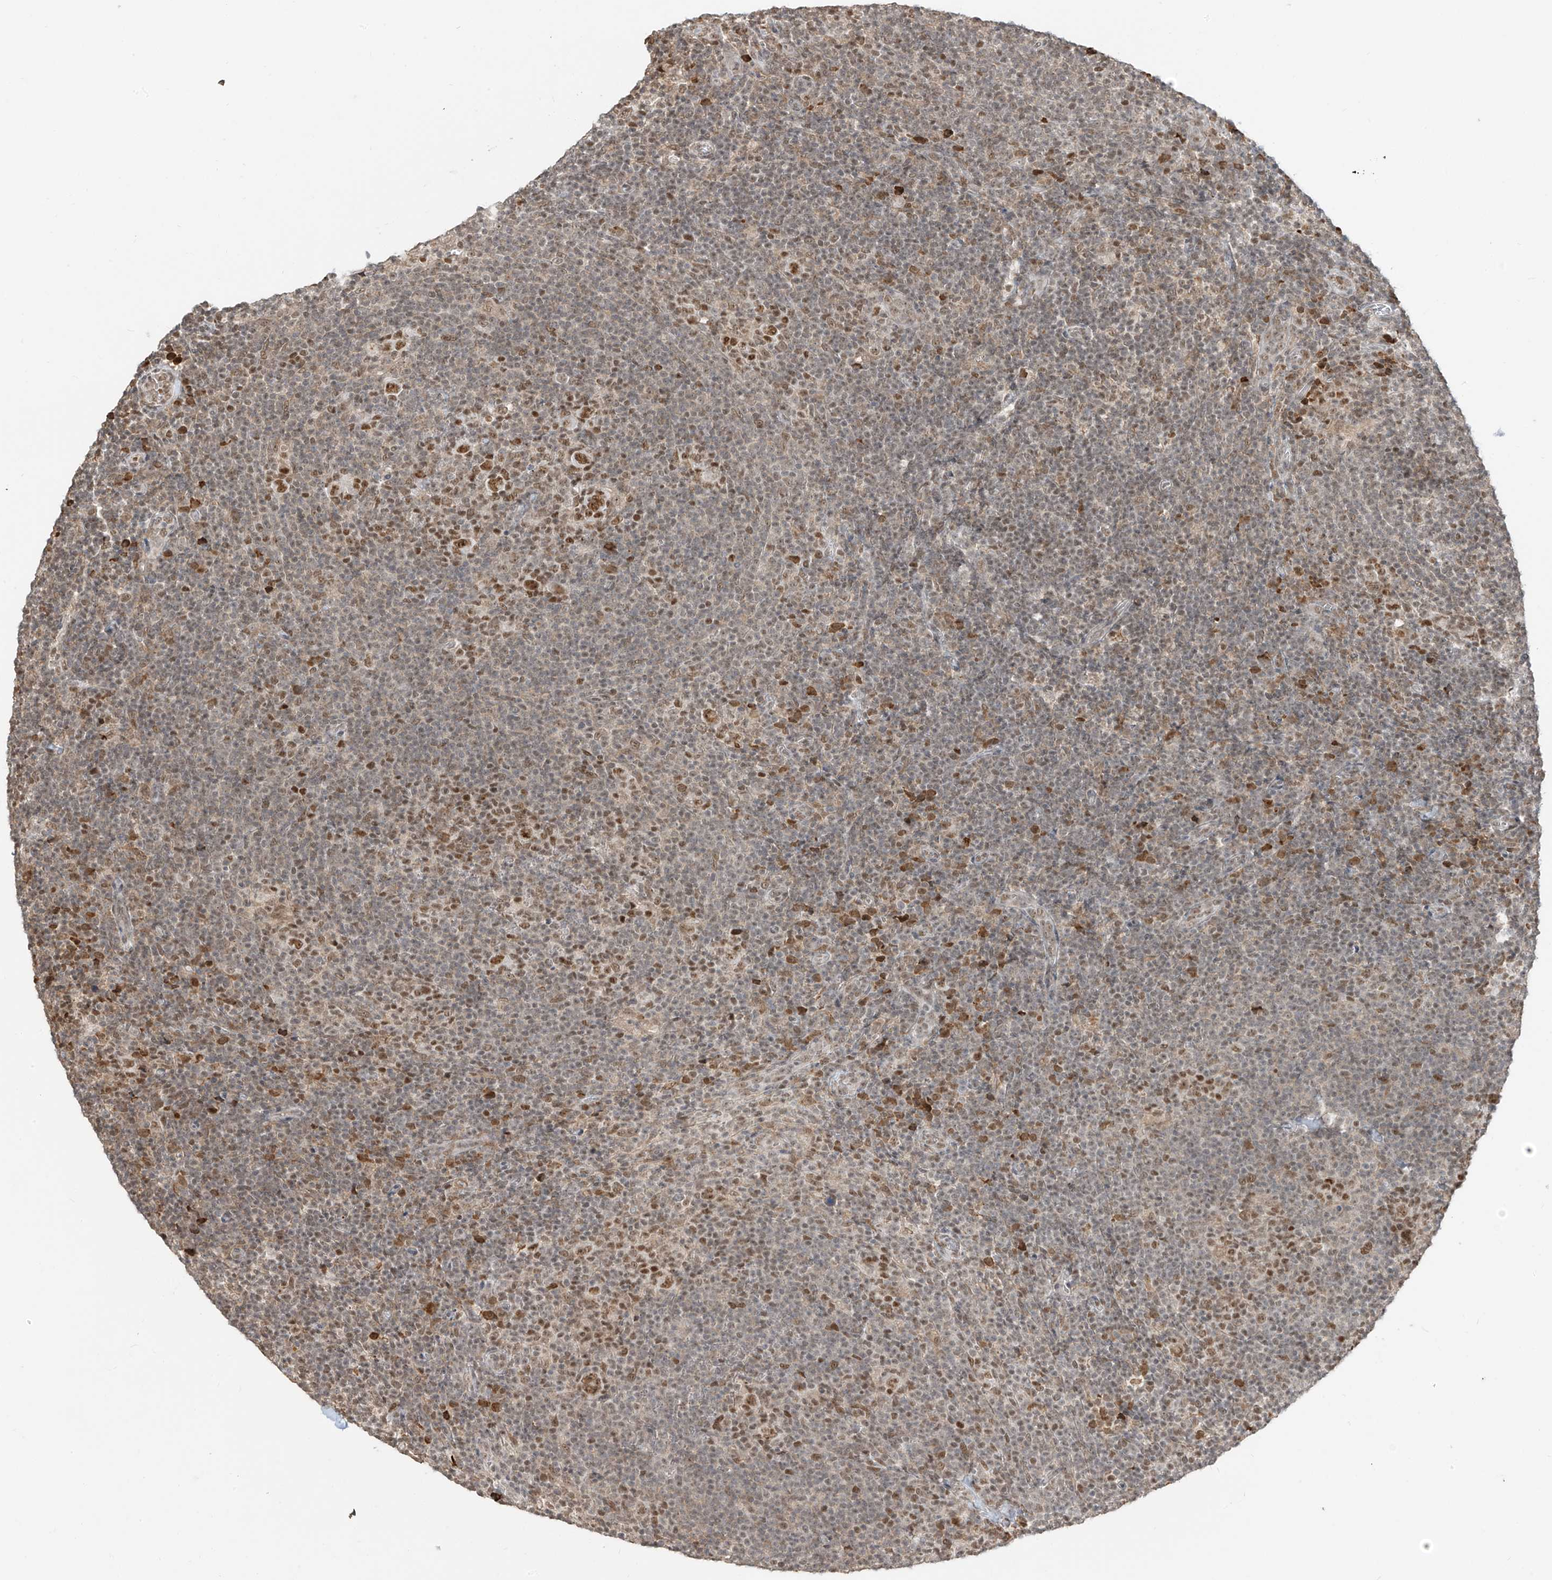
{"staining": {"intensity": "strong", "quantity": ">75%", "location": "nuclear"}, "tissue": "lymphoma", "cell_type": "Tumor cells", "image_type": "cancer", "snomed": [{"axis": "morphology", "description": "Hodgkin's disease, NOS"}, {"axis": "topography", "description": "Lymph node"}], "caption": "Hodgkin's disease stained with immunohistochemistry exhibits strong nuclear expression in about >75% of tumor cells.", "gene": "ZMYM2", "patient": {"sex": "female", "age": 57}}